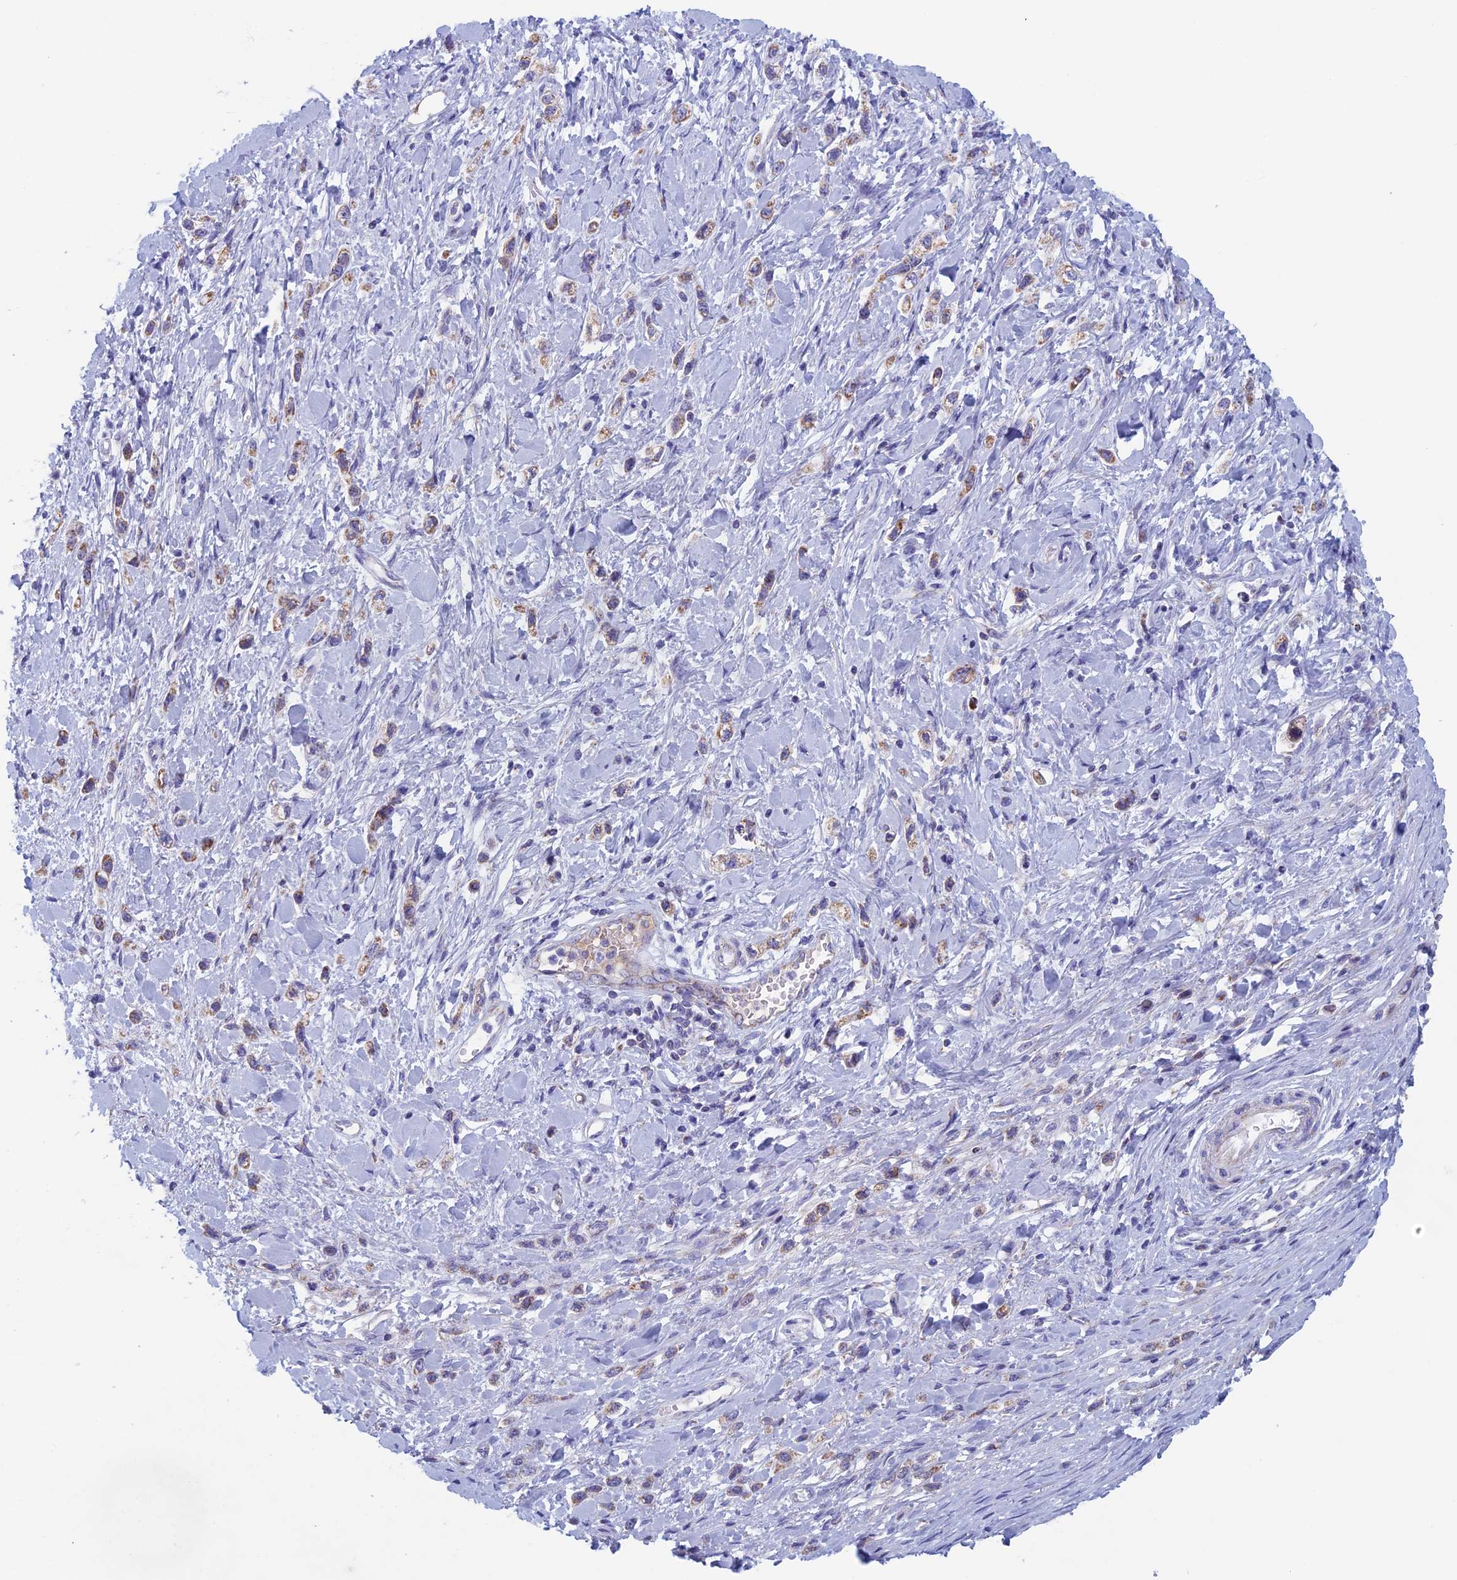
{"staining": {"intensity": "weak", "quantity": ">75%", "location": "cytoplasmic/membranous"}, "tissue": "stomach cancer", "cell_type": "Tumor cells", "image_type": "cancer", "snomed": [{"axis": "morphology", "description": "Adenocarcinoma, NOS"}, {"axis": "topography", "description": "Stomach"}], "caption": "Stomach adenocarcinoma stained with a protein marker demonstrates weak staining in tumor cells.", "gene": "NDUFB9", "patient": {"sex": "female", "age": 65}}